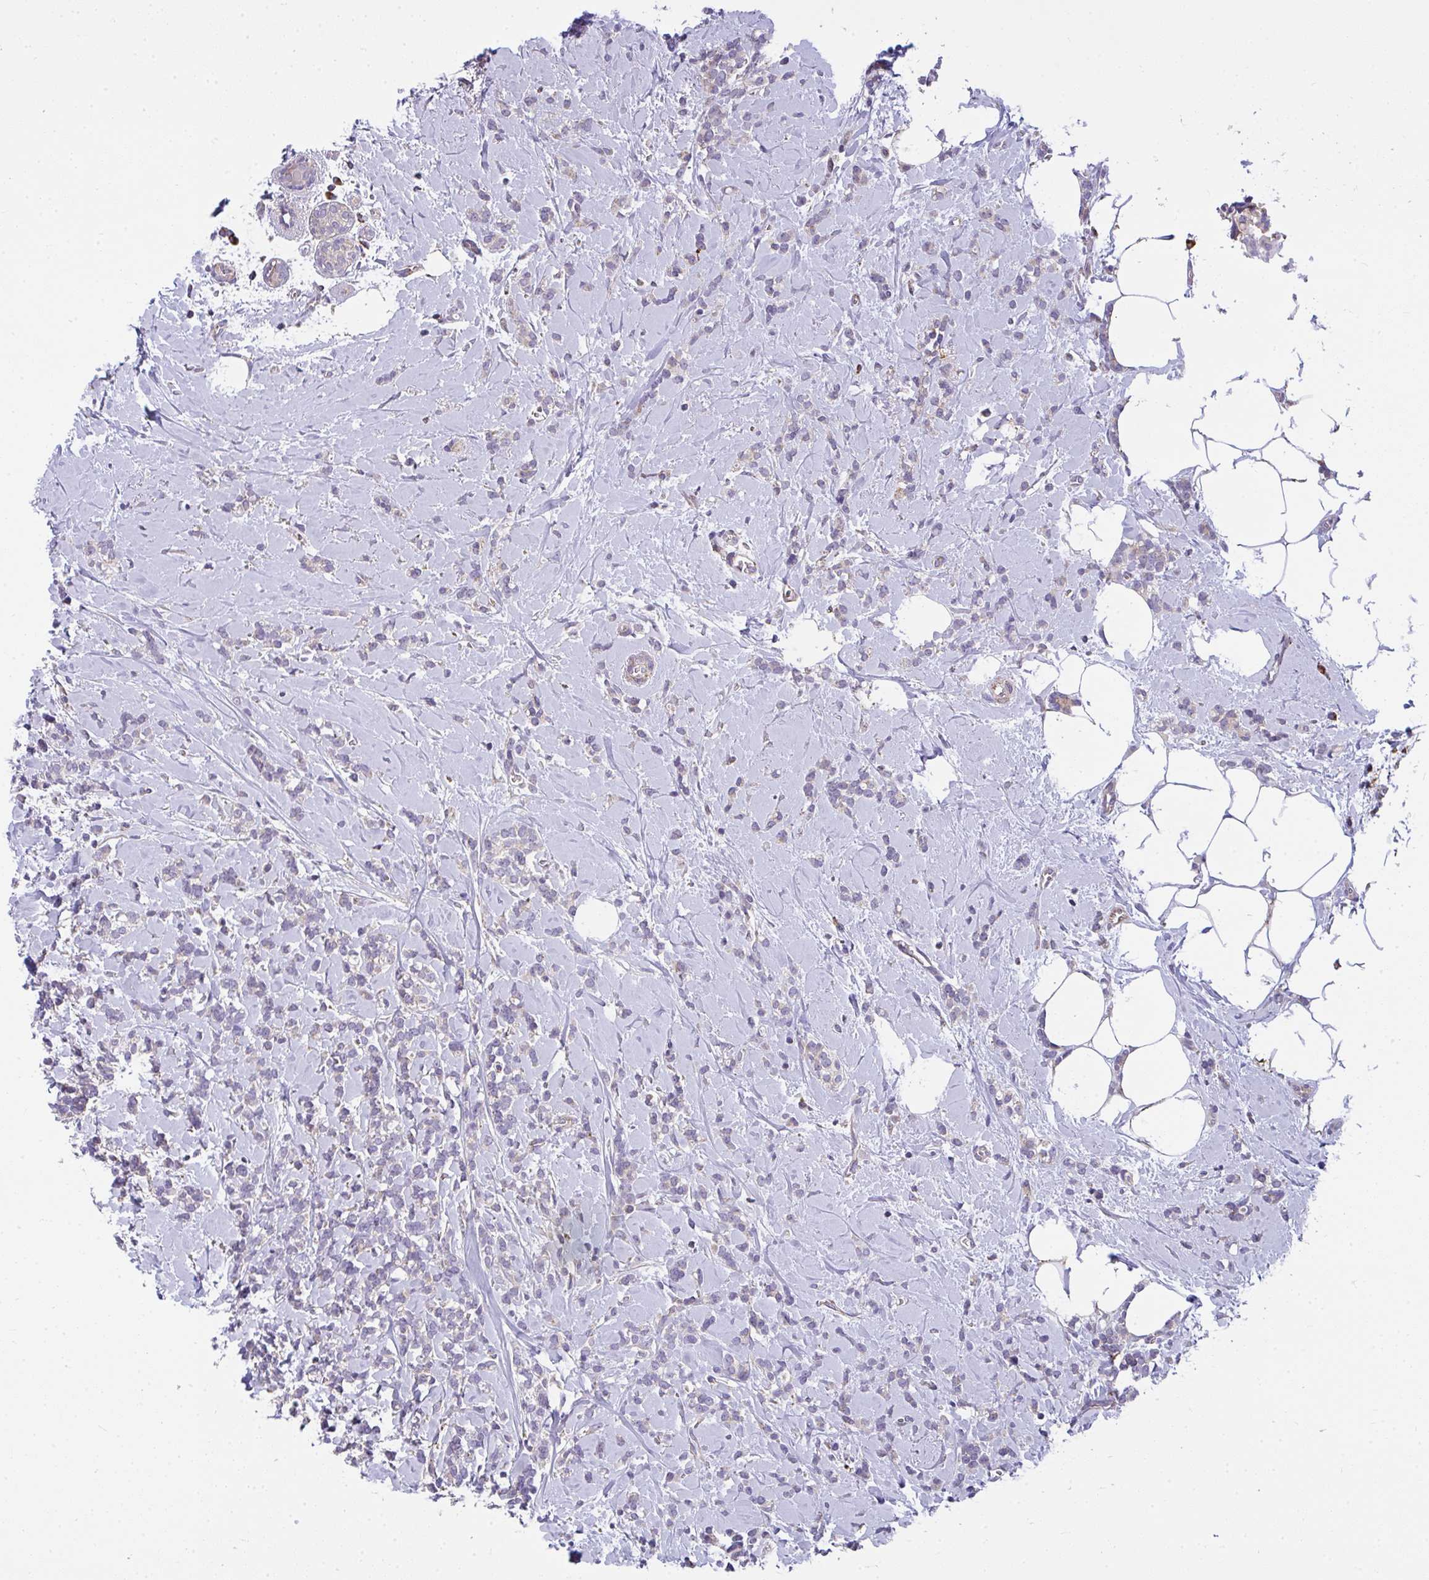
{"staining": {"intensity": "negative", "quantity": "none", "location": "none"}, "tissue": "breast cancer", "cell_type": "Tumor cells", "image_type": "cancer", "snomed": [{"axis": "morphology", "description": "Lobular carcinoma"}, {"axis": "topography", "description": "Breast"}], "caption": "High magnification brightfield microscopy of breast cancer stained with DAB (brown) and counterstained with hematoxylin (blue): tumor cells show no significant expression. Brightfield microscopy of immunohistochemistry stained with DAB (brown) and hematoxylin (blue), captured at high magnification.", "gene": "SRRM4", "patient": {"sex": "female", "age": 59}}